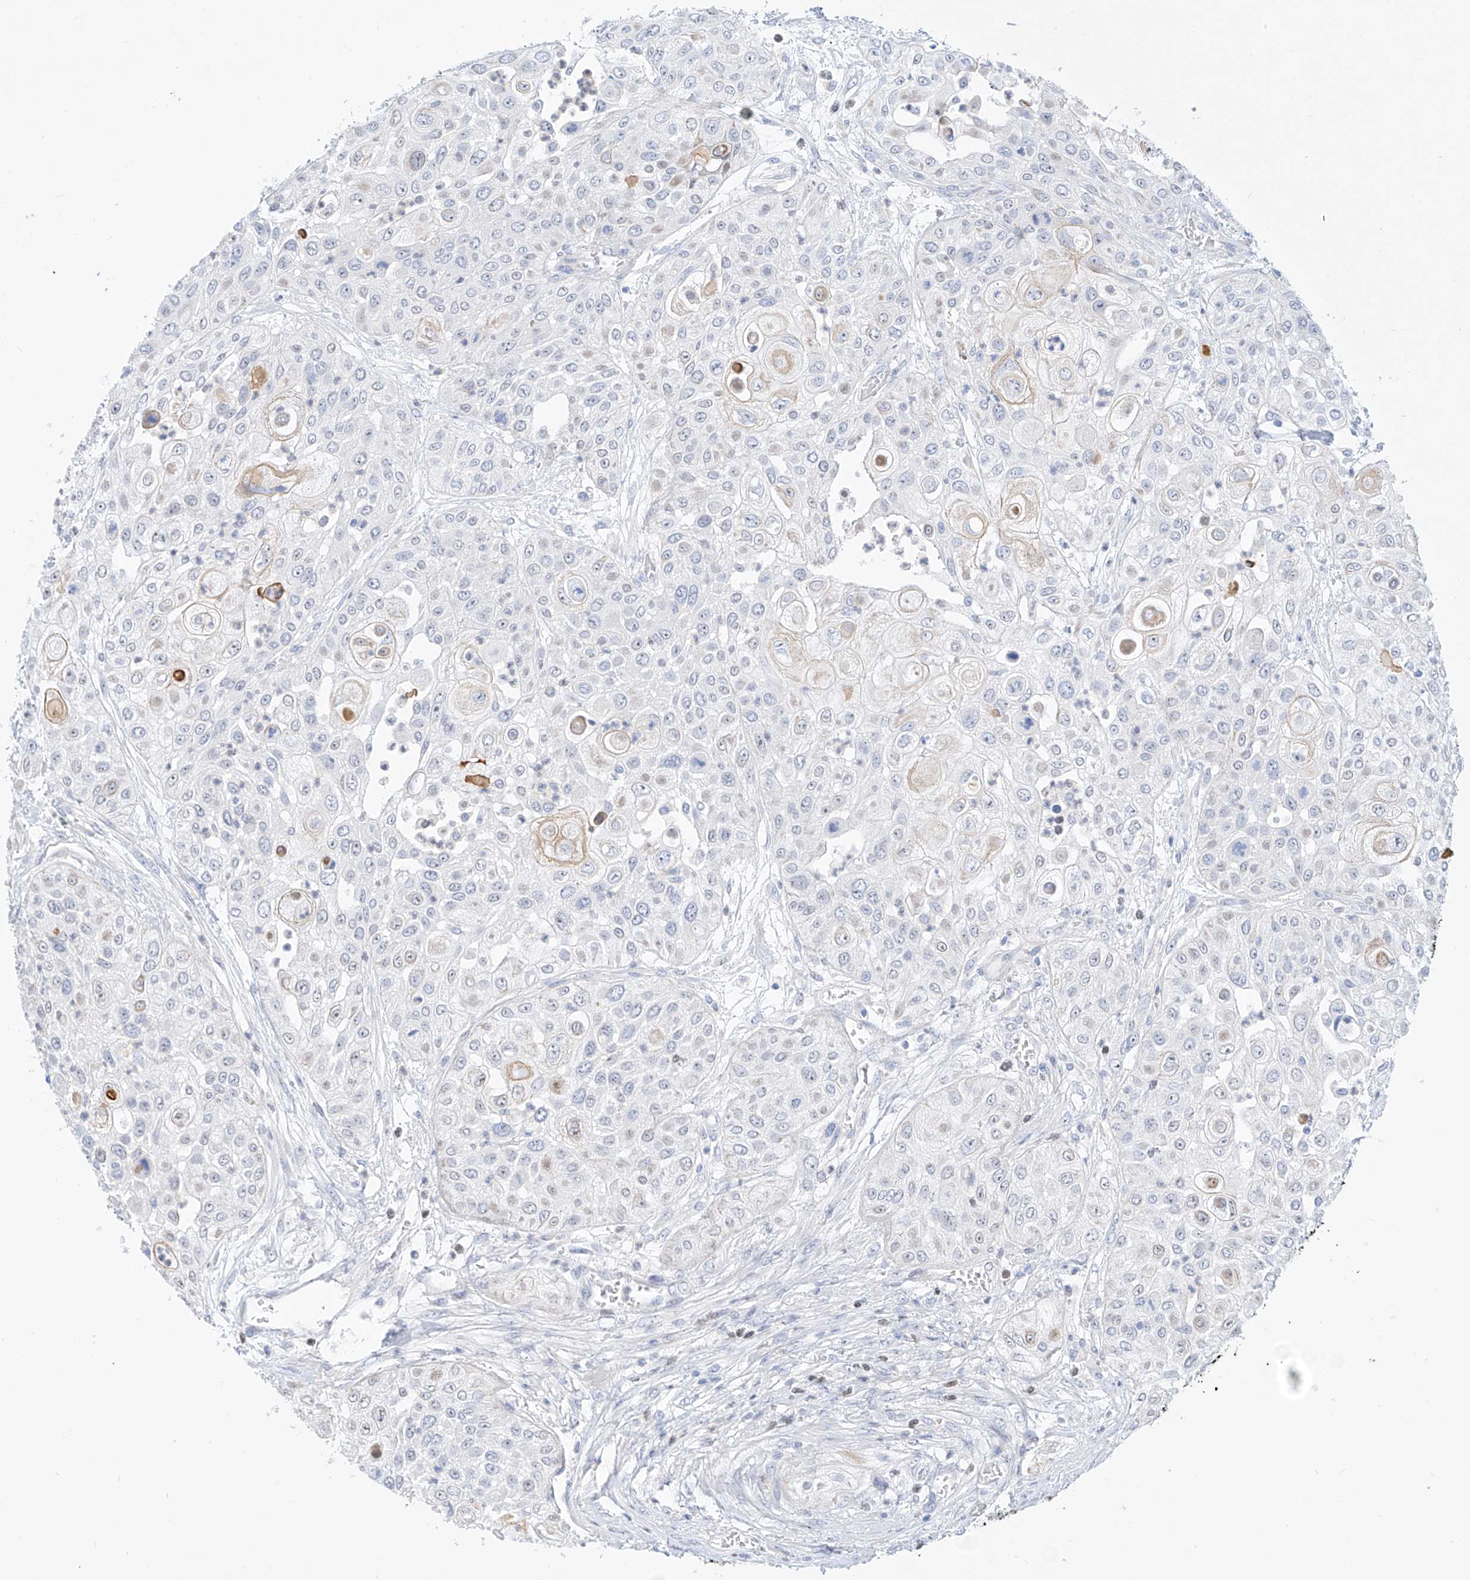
{"staining": {"intensity": "negative", "quantity": "none", "location": "none"}, "tissue": "urothelial cancer", "cell_type": "Tumor cells", "image_type": "cancer", "snomed": [{"axis": "morphology", "description": "Urothelial carcinoma, High grade"}, {"axis": "topography", "description": "Urinary bladder"}], "caption": "This is an immunohistochemistry (IHC) histopathology image of human urothelial cancer. There is no expression in tumor cells.", "gene": "SNU13", "patient": {"sex": "female", "age": 79}}